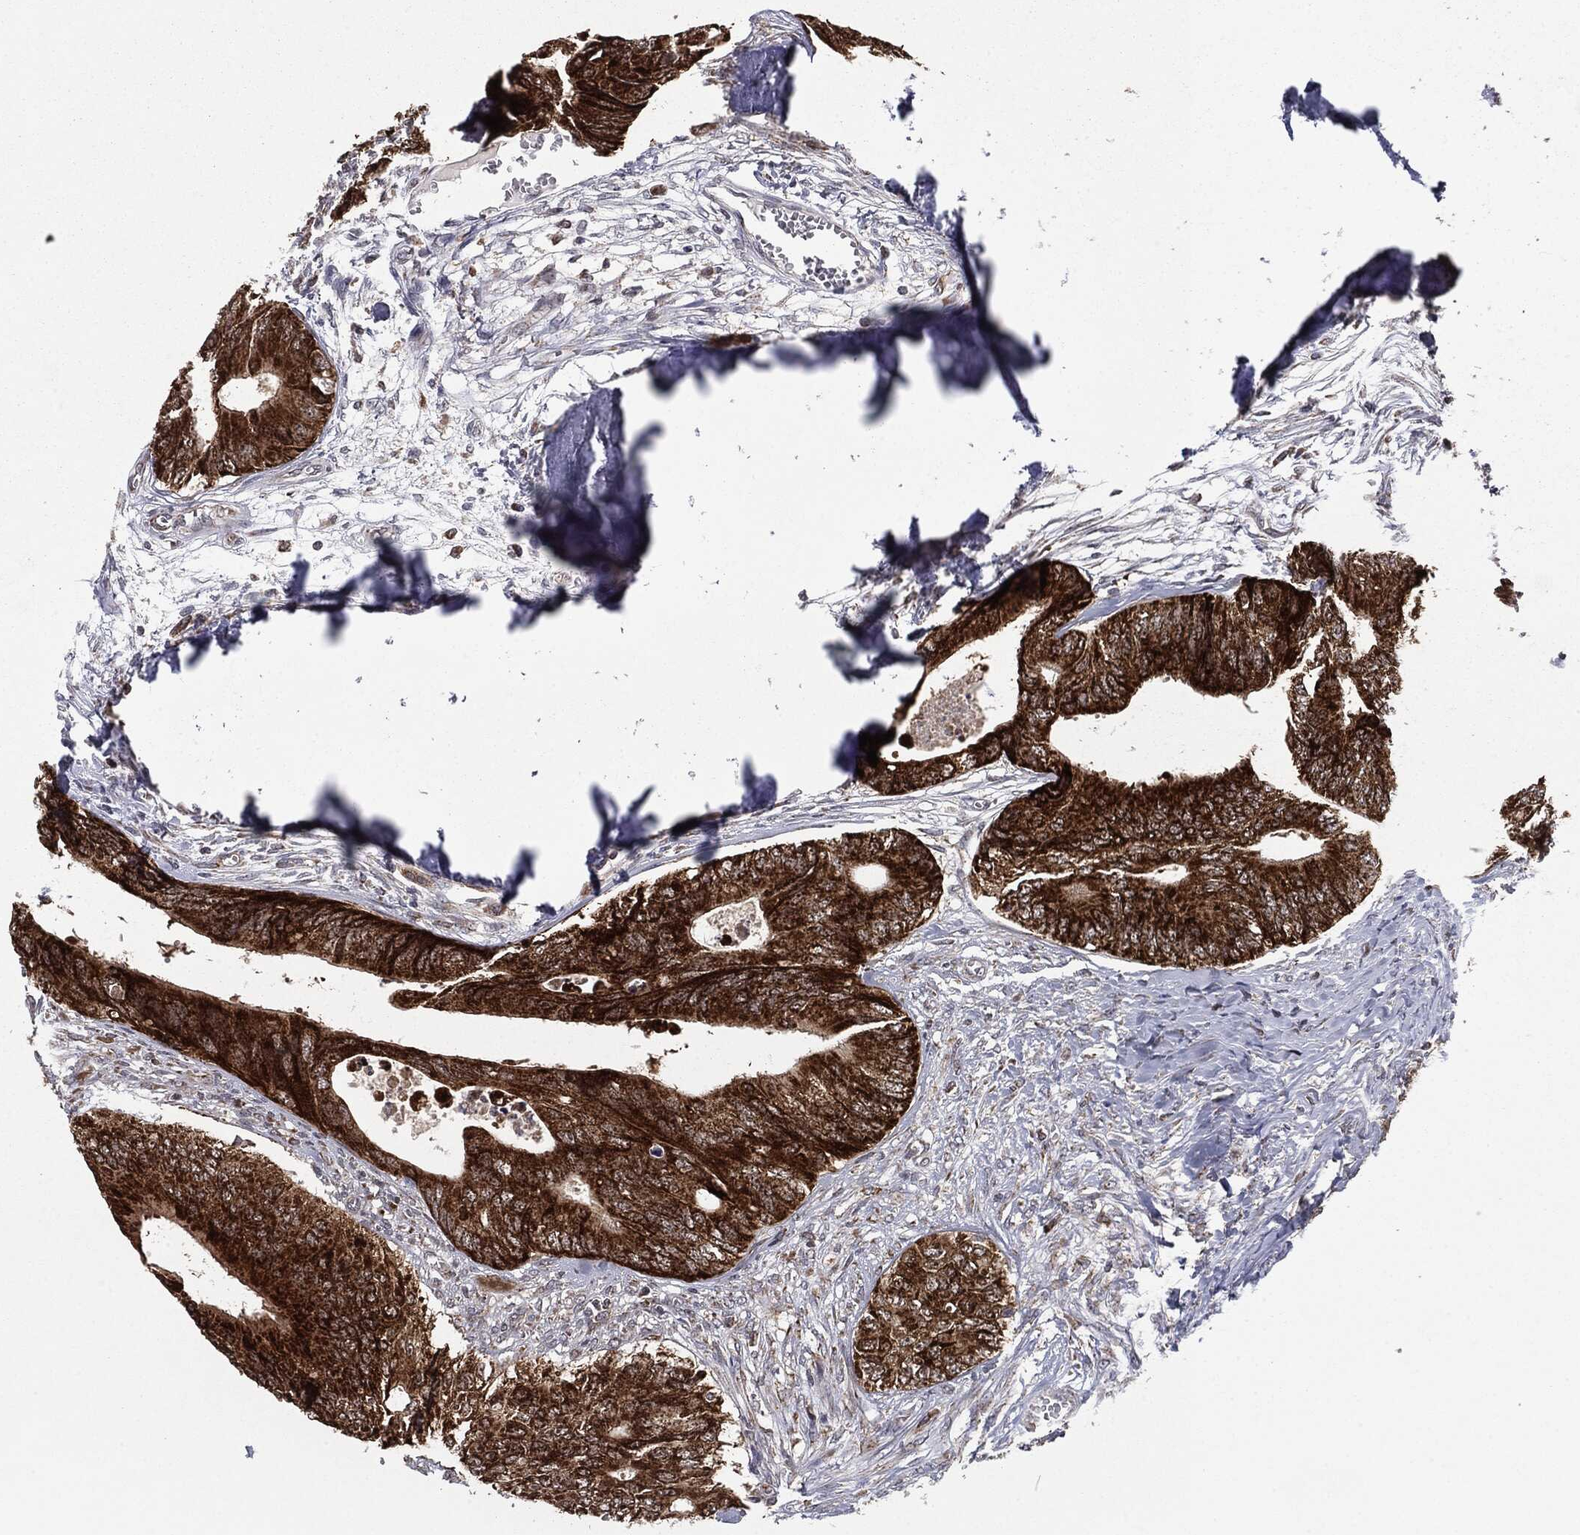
{"staining": {"intensity": "strong", "quantity": ">75%", "location": "cytoplasmic/membranous"}, "tissue": "colorectal cancer", "cell_type": "Tumor cells", "image_type": "cancer", "snomed": [{"axis": "morphology", "description": "Normal tissue, NOS"}, {"axis": "morphology", "description": "Adenocarcinoma, NOS"}, {"axis": "topography", "description": "Colon"}], "caption": "Human colorectal cancer stained for a protein (brown) reveals strong cytoplasmic/membranous positive staining in about >75% of tumor cells.", "gene": "CHCHD2", "patient": {"sex": "male", "age": 65}}